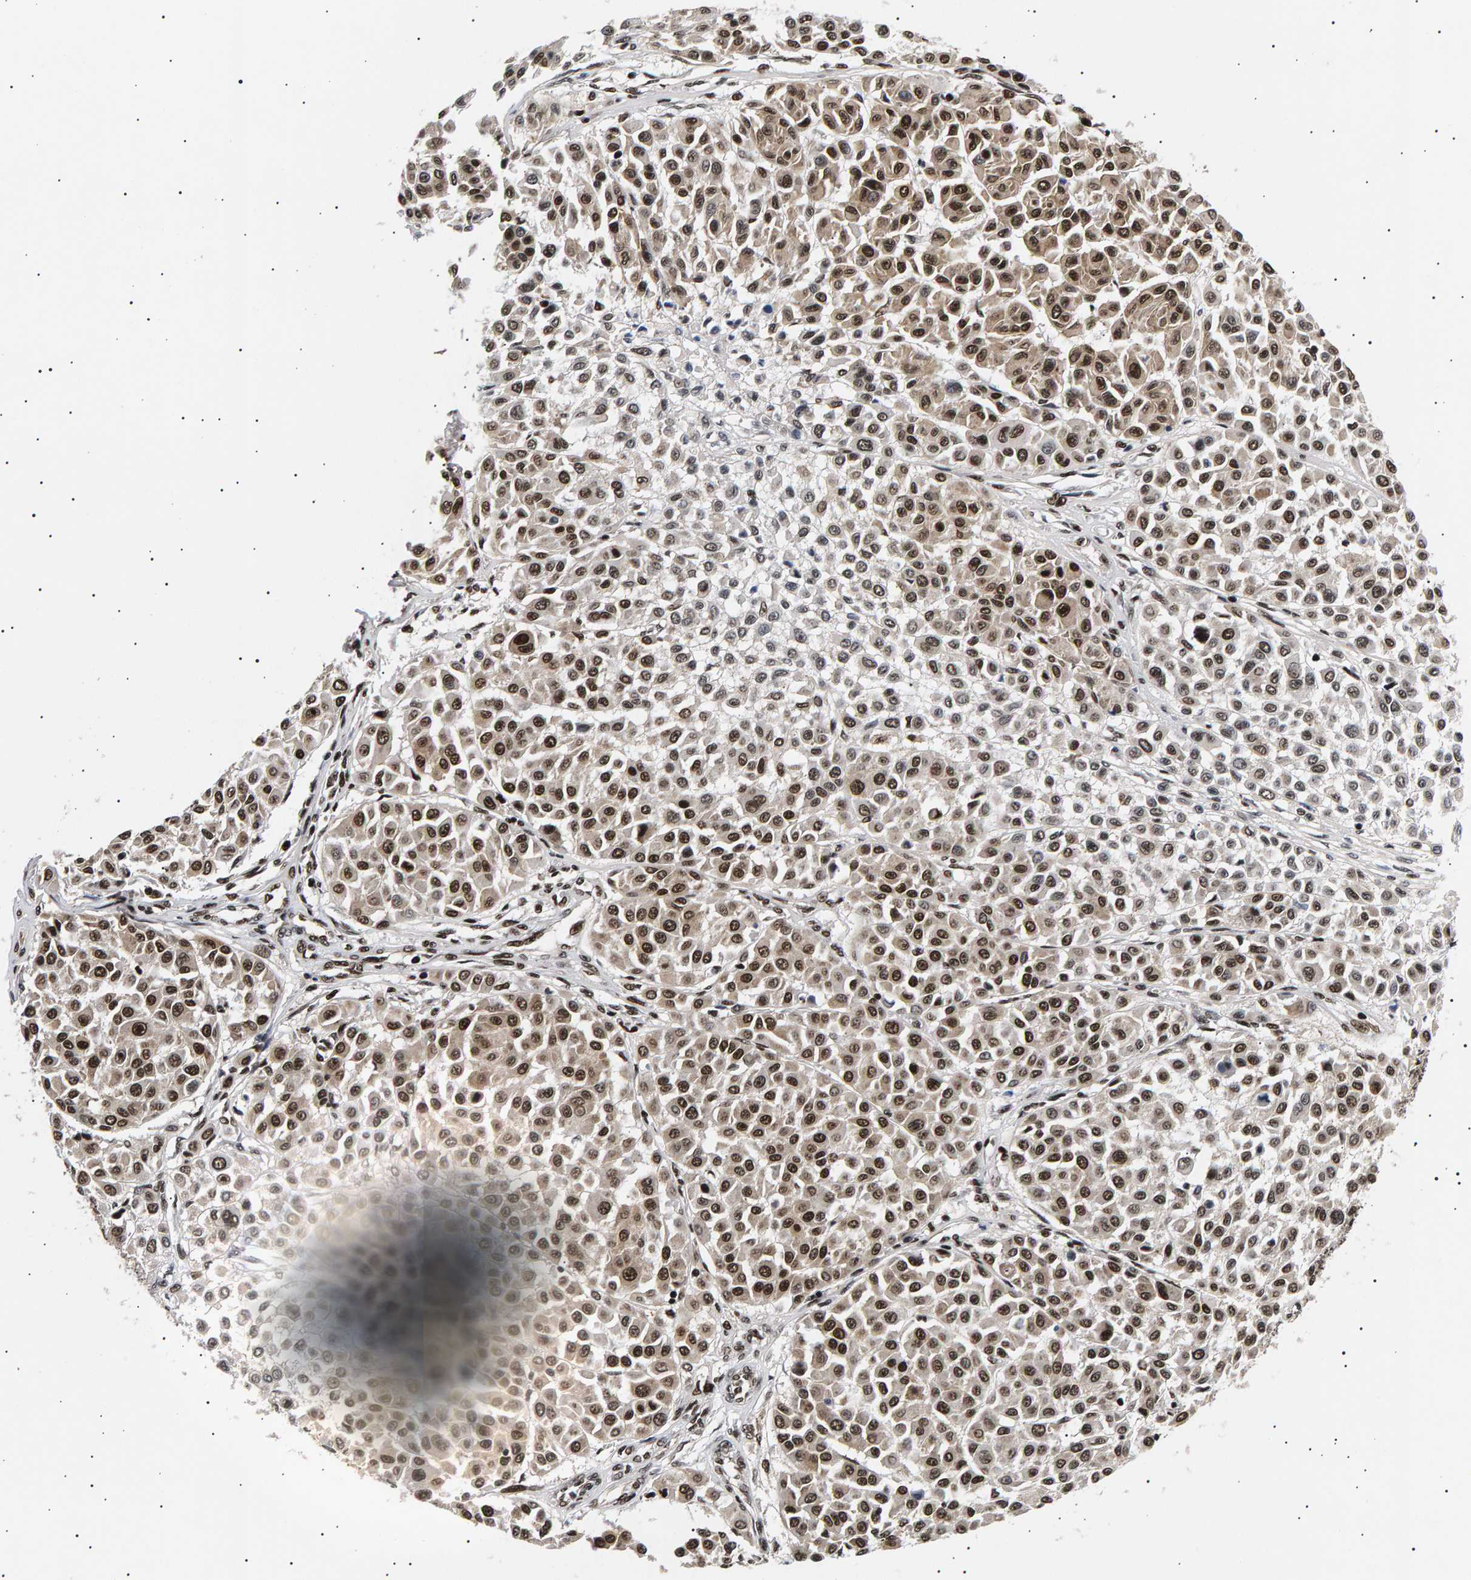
{"staining": {"intensity": "strong", "quantity": ">75%", "location": "nuclear"}, "tissue": "melanoma", "cell_type": "Tumor cells", "image_type": "cancer", "snomed": [{"axis": "morphology", "description": "Malignant melanoma, Metastatic site"}, {"axis": "topography", "description": "Soft tissue"}], "caption": "IHC photomicrograph of neoplastic tissue: melanoma stained using immunohistochemistry (IHC) reveals high levels of strong protein expression localized specifically in the nuclear of tumor cells, appearing as a nuclear brown color.", "gene": "ANKRD40", "patient": {"sex": "male", "age": 41}}